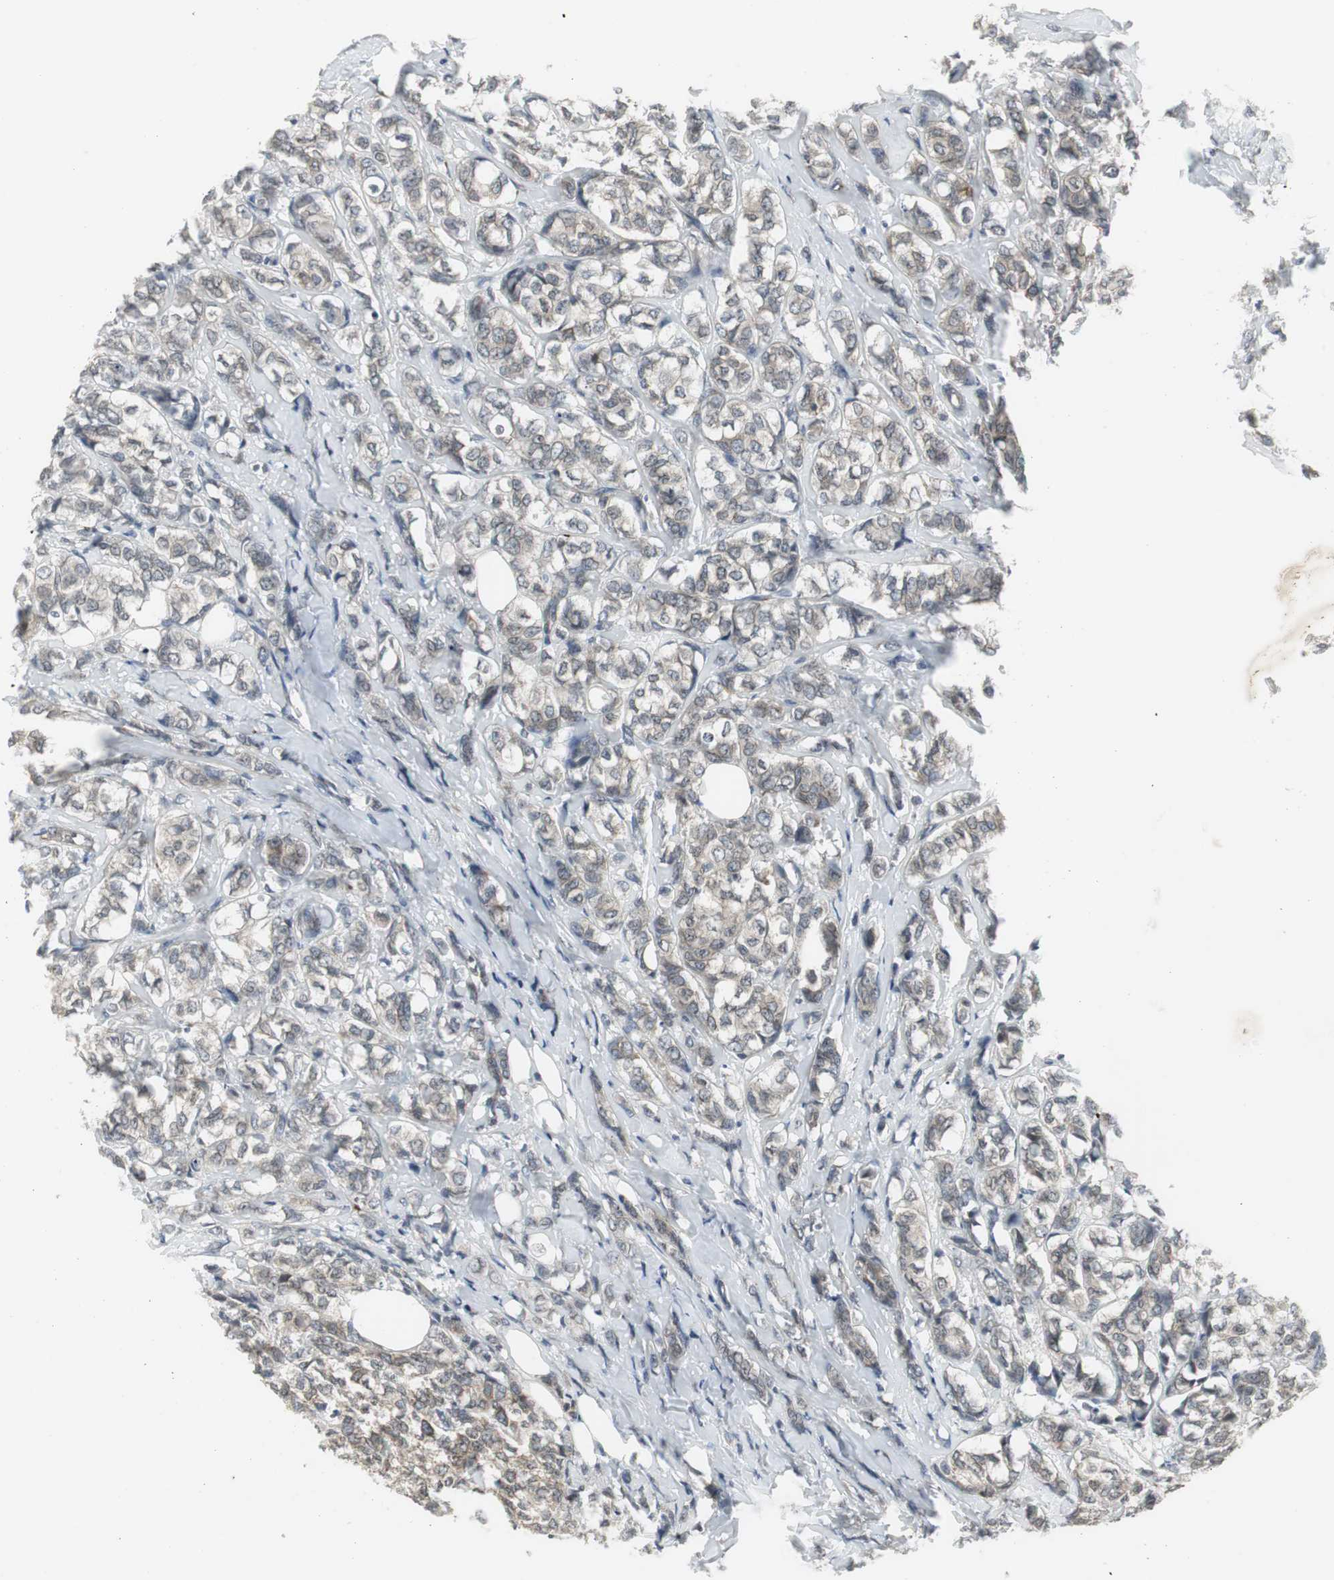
{"staining": {"intensity": "weak", "quantity": "<25%", "location": "cytoplasmic/membranous"}, "tissue": "breast cancer", "cell_type": "Tumor cells", "image_type": "cancer", "snomed": [{"axis": "morphology", "description": "Lobular carcinoma"}, {"axis": "topography", "description": "Breast"}], "caption": "Tumor cells are negative for protein expression in human breast cancer (lobular carcinoma).", "gene": "SCYL3", "patient": {"sex": "female", "age": 60}}